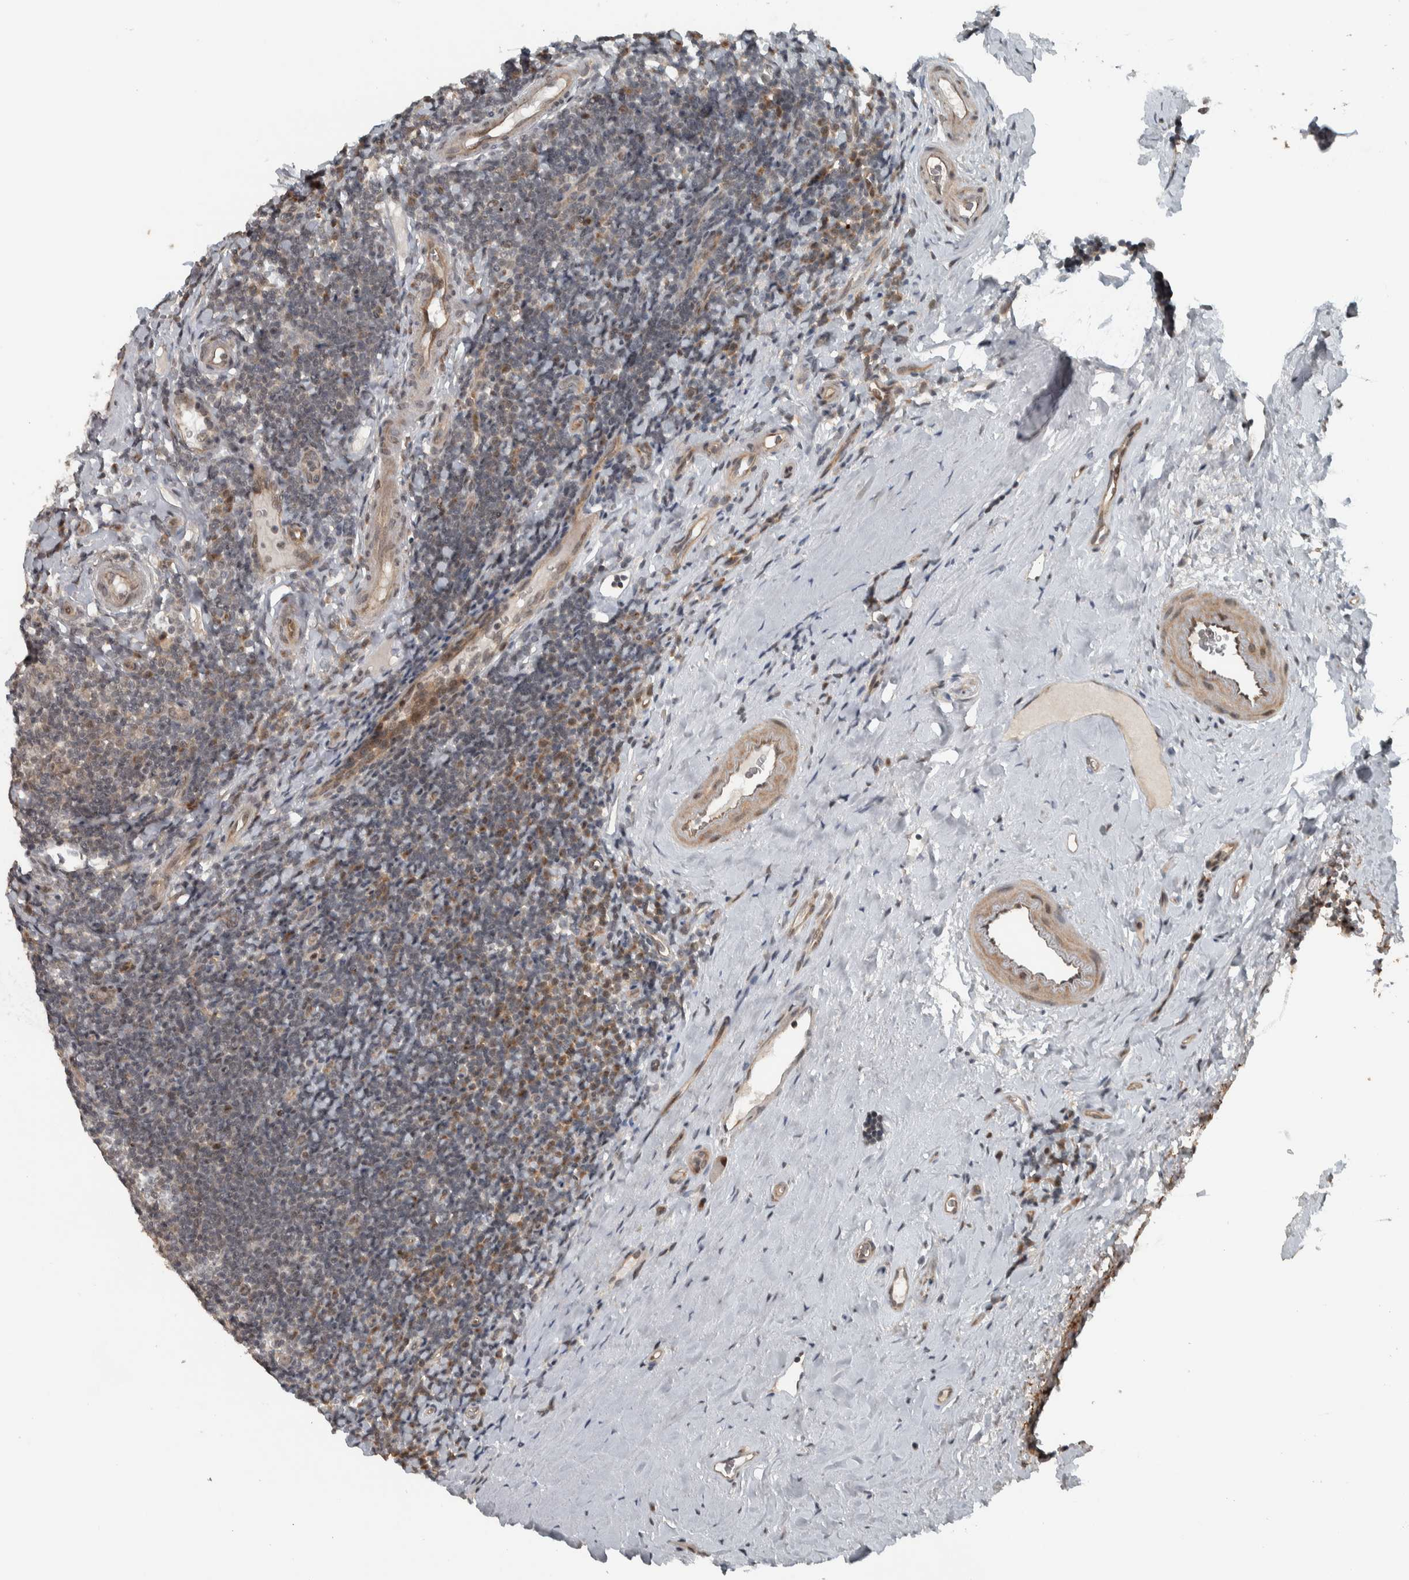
{"staining": {"intensity": "weak", "quantity": "<25%", "location": "cytoplasmic/membranous"}, "tissue": "tonsil", "cell_type": "Germinal center cells", "image_type": "normal", "snomed": [{"axis": "morphology", "description": "Normal tissue, NOS"}, {"axis": "topography", "description": "Tonsil"}], "caption": "This is a image of immunohistochemistry (IHC) staining of benign tonsil, which shows no positivity in germinal center cells. (Stains: DAB immunohistochemistry with hematoxylin counter stain, Microscopy: brightfield microscopy at high magnification).", "gene": "NAPG", "patient": {"sex": "male", "age": 37}}